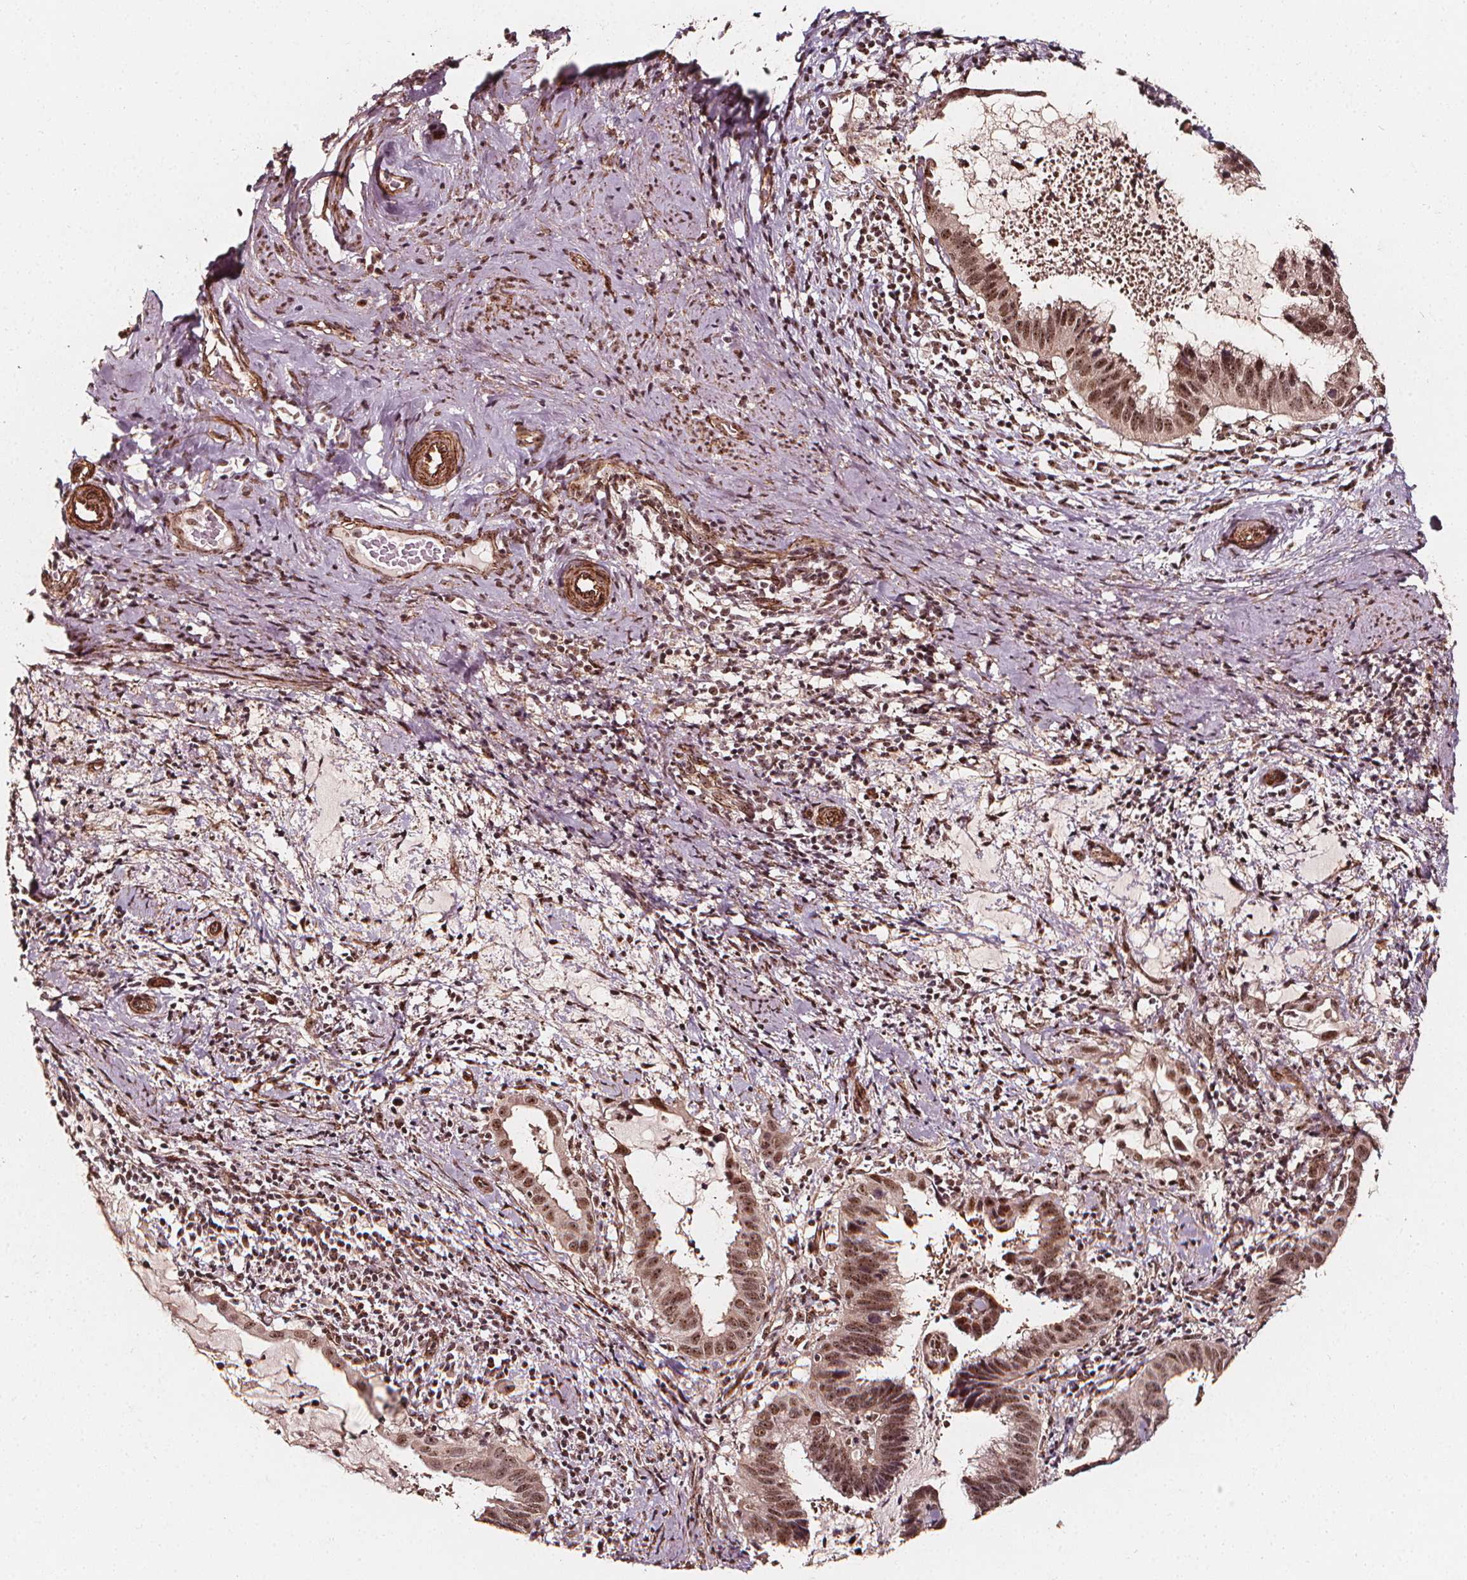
{"staining": {"intensity": "moderate", "quantity": ">75%", "location": "nuclear"}, "tissue": "cervical cancer", "cell_type": "Tumor cells", "image_type": "cancer", "snomed": [{"axis": "morphology", "description": "Adenocarcinoma, NOS"}, {"axis": "topography", "description": "Cervix"}], "caption": "A medium amount of moderate nuclear expression is present in approximately >75% of tumor cells in cervical cancer tissue. (Brightfield microscopy of DAB IHC at high magnification).", "gene": "EXOSC9", "patient": {"sex": "female", "age": 56}}